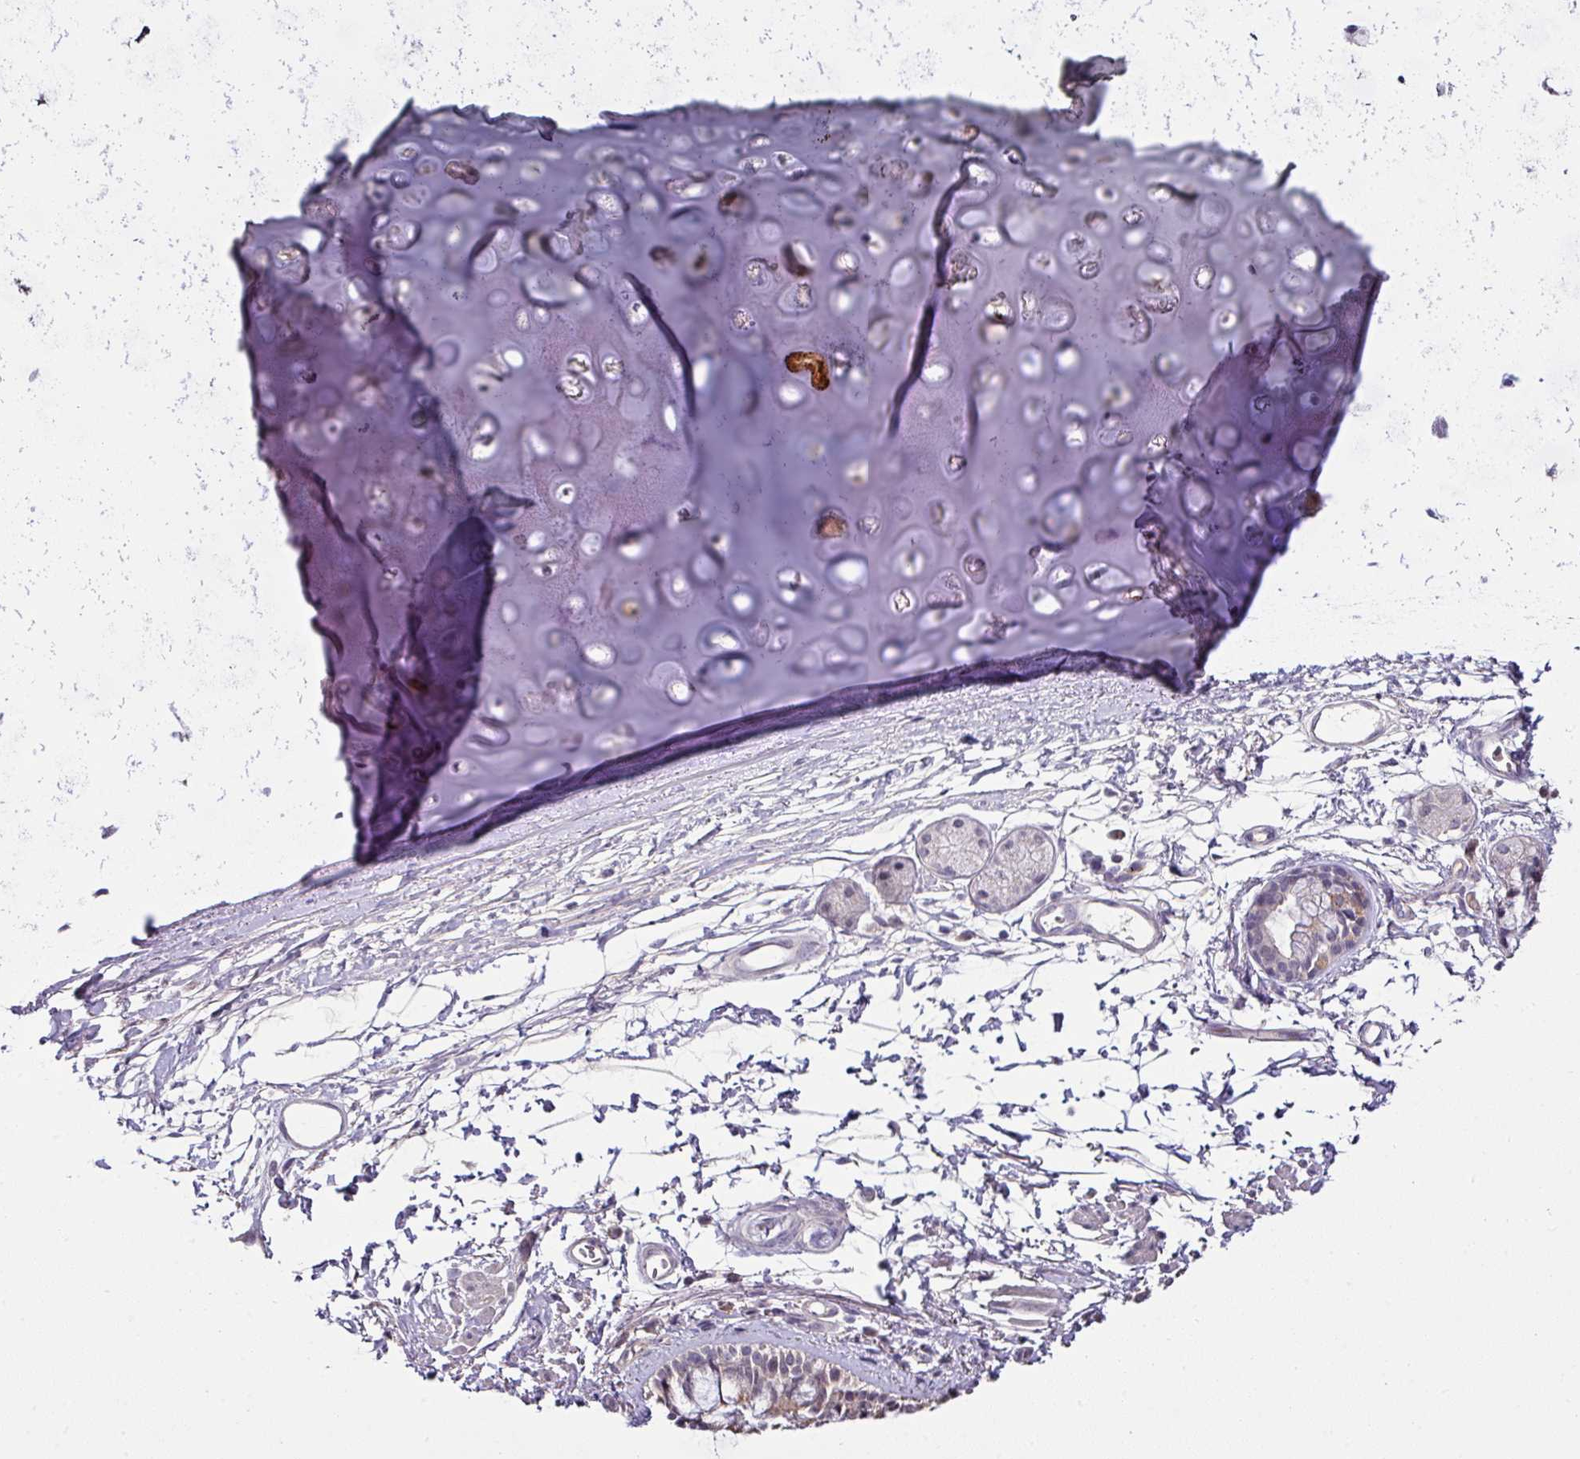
{"staining": {"intensity": "weak", "quantity": "<25%", "location": "nuclear"}, "tissue": "bronchus", "cell_type": "Respiratory epithelial cells", "image_type": "normal", "snomed": [{"axis": "morphology", "description": "Normal tissue, NOS"}, {"axis": "topography", "description": "Lymph node"}, {"axis": "topography", "description": "Cartilage tissue"}, {"axis": "topography", "description": "Bronchus"}], "caption": "High power microscopy histopathology image of an IHC micrograph of benign bronchus, revealing no significant expression in respiratory epithelial cells. Nuclei are stained in blue.", "gene": "NAPSA", "patient": {"sex": "female", "age": 70}}